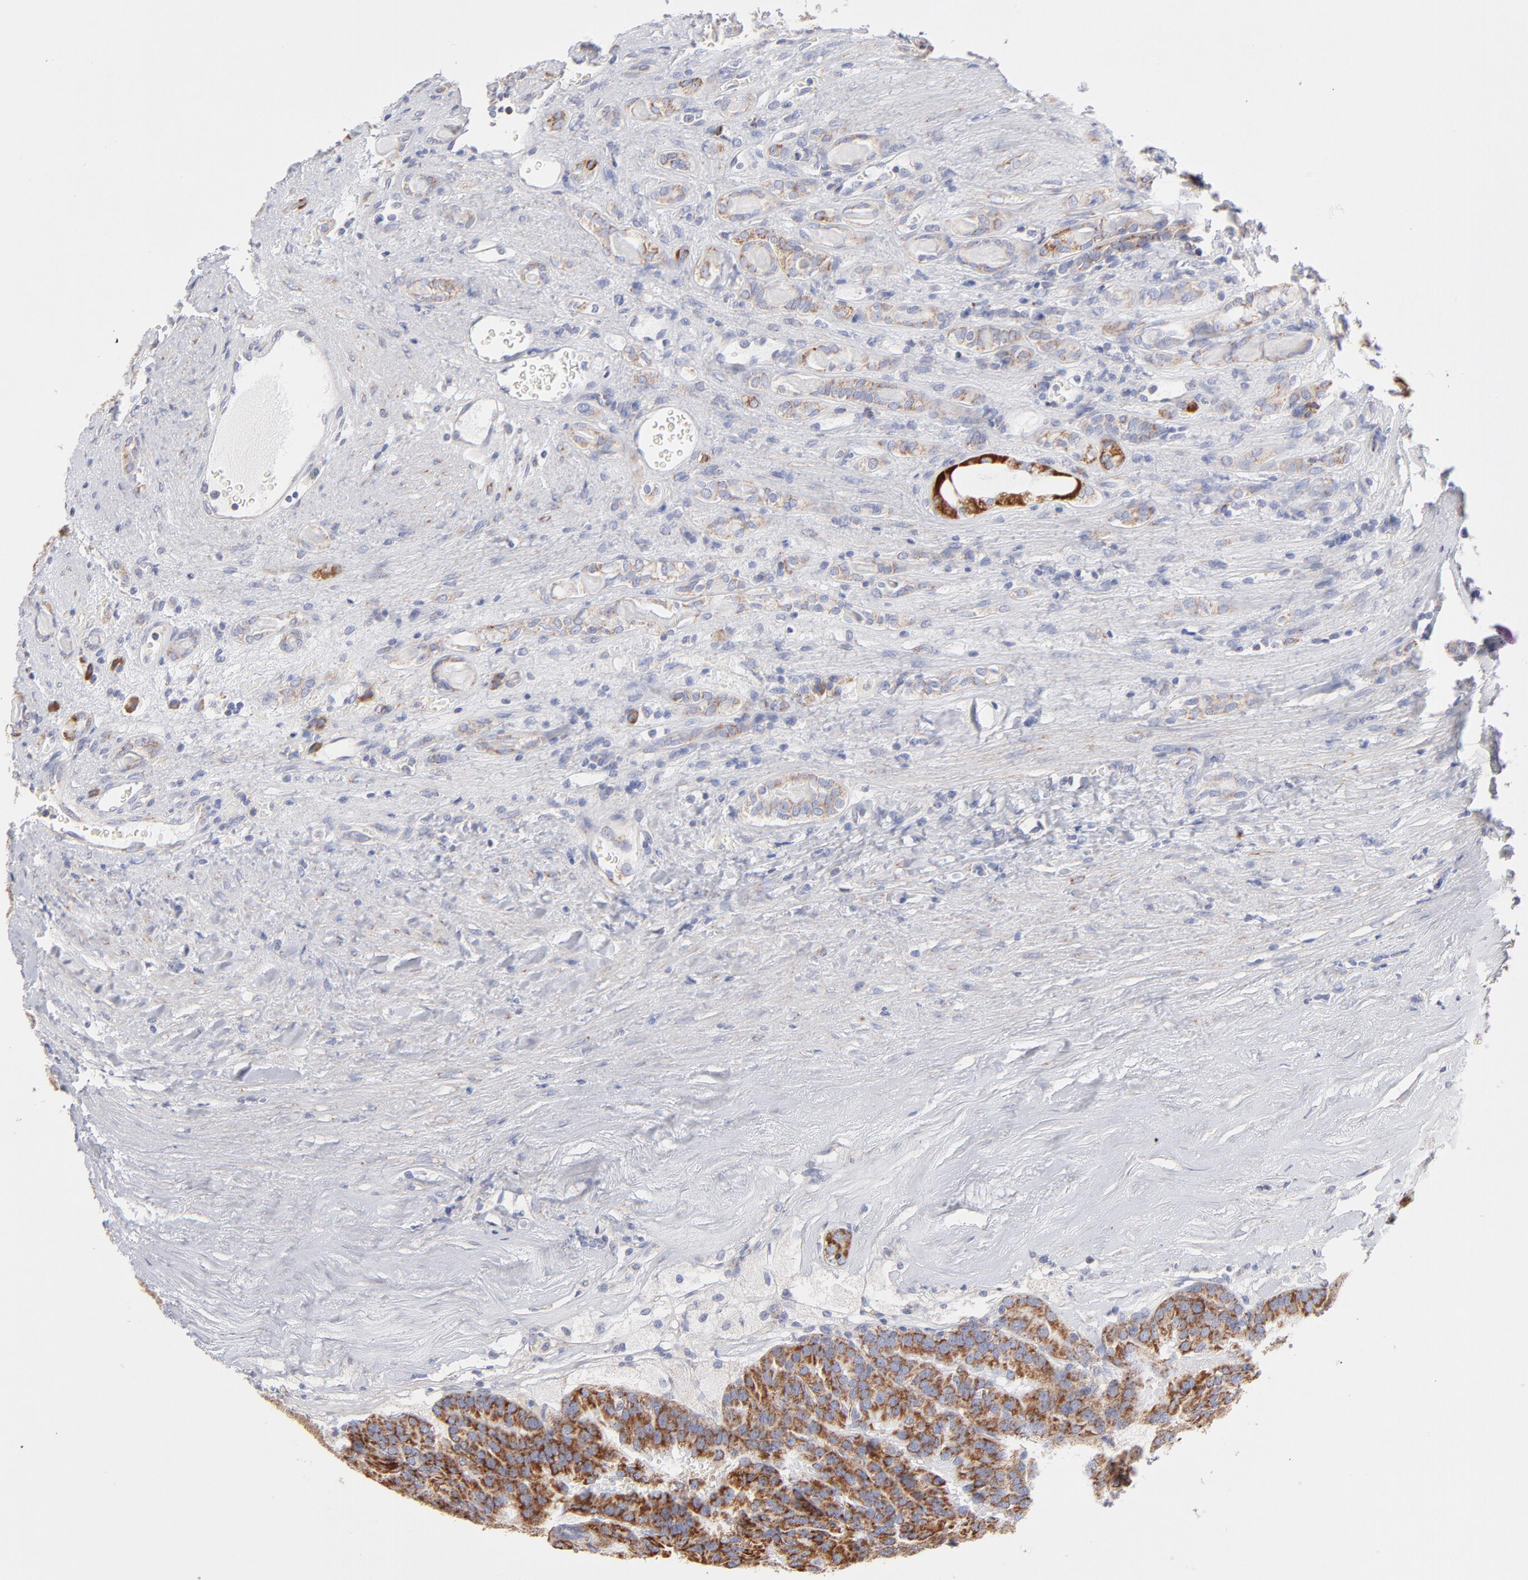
{"staining": {"intensity": "moderate", "quantity": ">75%", "location": "cytoplasmic/membranous"}, "tissue": "renal cancer", "cell_type": "Tumor cells", "image_type": "cancer", "snomed": [{"axis": "morphology", "description": "Adenocarcinoma, NOS"}, {"axis": "topography", "description": "Kidney"}], "caption": "A histopathology image of human renal cancer (adenocarcinoma) stained for a protein demonstrates moderate cytoplasmic/membranous brown staining in tumor cells. The protein is stained brown, and the nuclei are stained in blue (DAB (3,3'-diaminobenzidine) IHC with brightfield microscopy, high magnification).", "gene": "TIMM8A", "patient": {"sex": "male", "age": 46}}